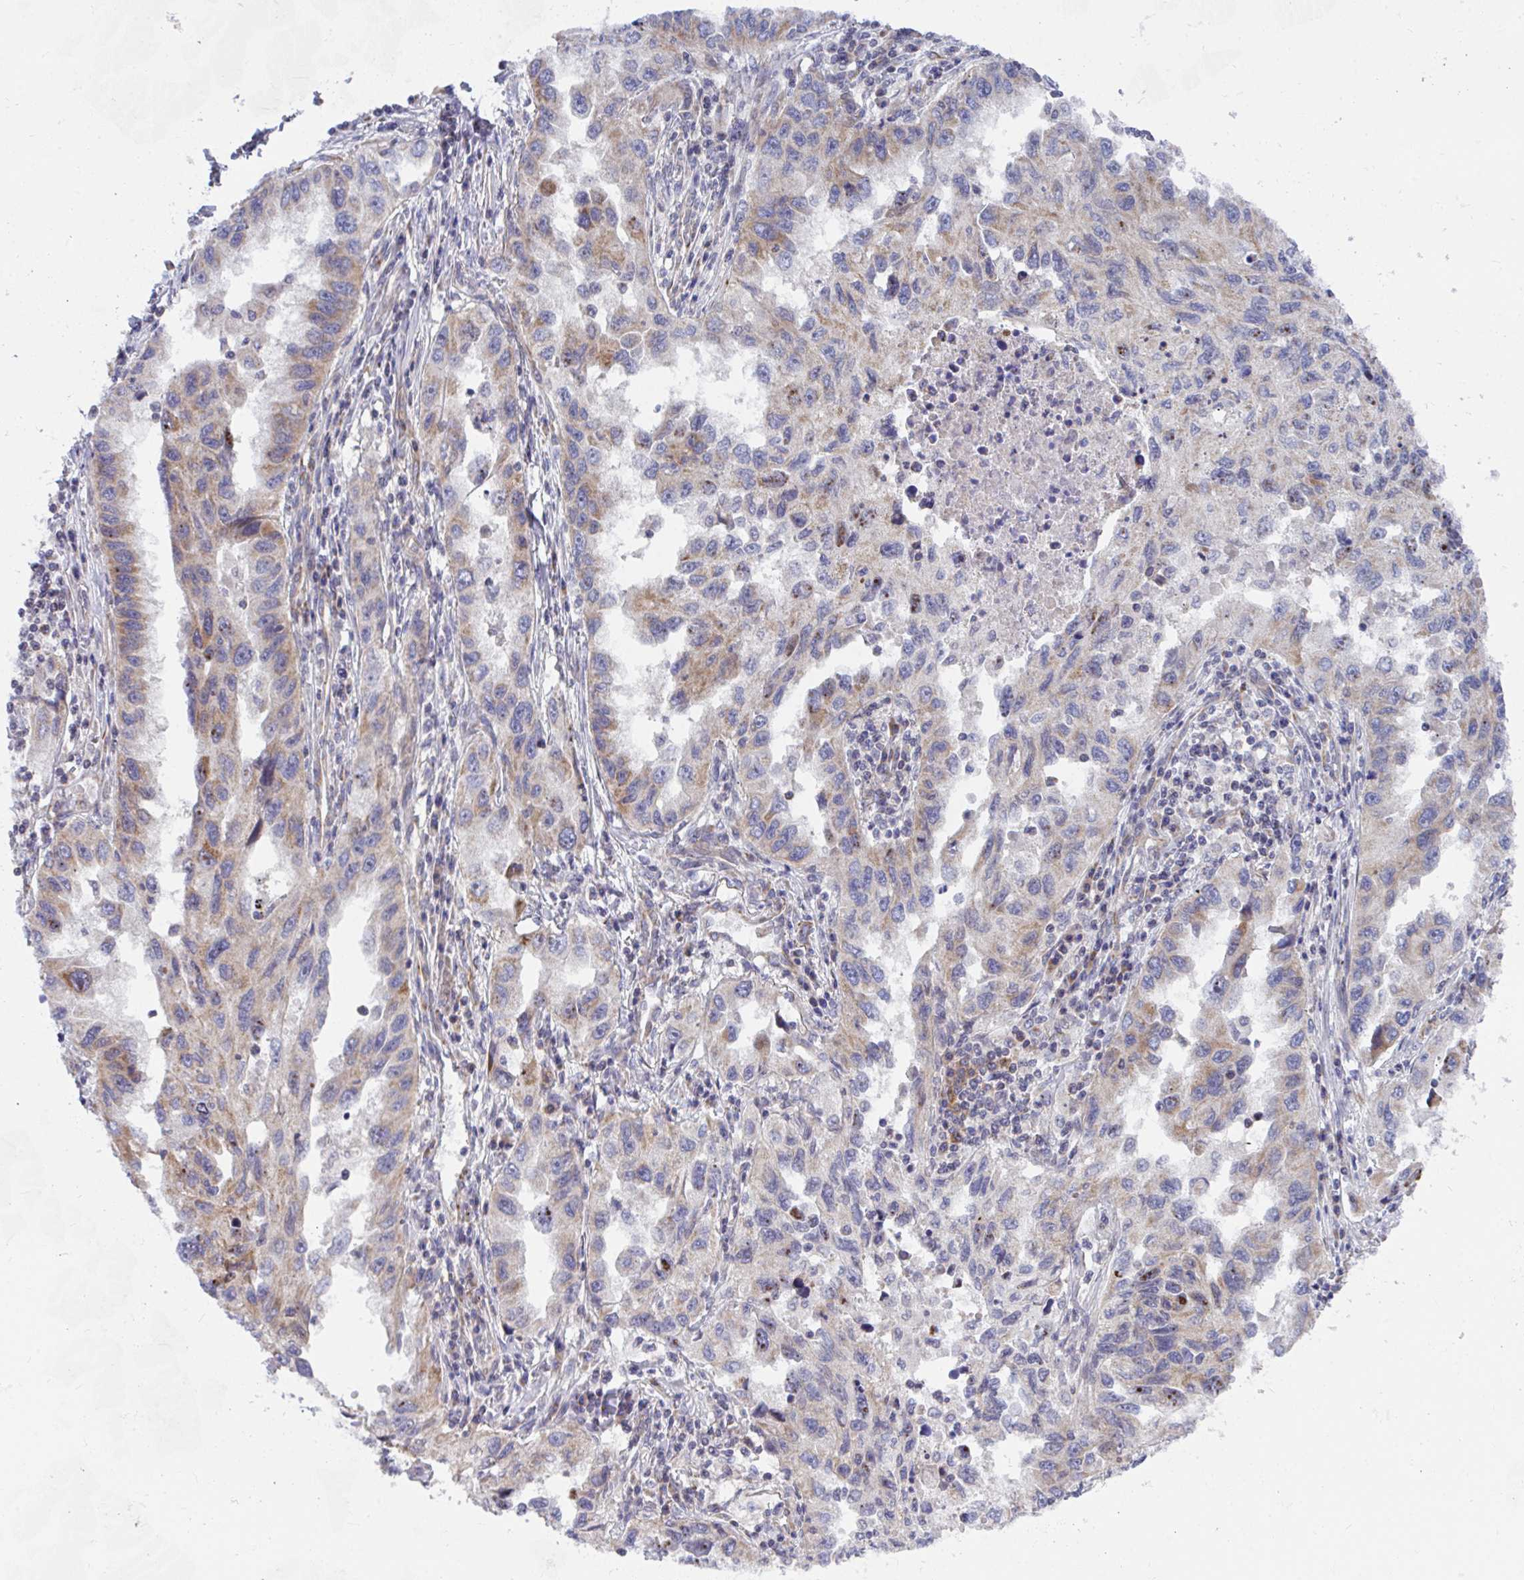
{"staining": {"intensity": "weak", "quantity": ">75%", "location": "cytoplasmic/membranous"}, "tissue": "lung cancer", "cell_type": "Tumor cells", "image_type": "cancer", "snomed": [{"axis": "morphology", "description": "Adenocarcinoma, NOS"}, {"axis": "topography", "description": "Lung"}], "caption": "Immunohistochemistry (DAB) staining of human lung adenocarcinoma reveals weak cytoplasmic/membranous protein positivity in about >75% of tumor cells. Using DAB (3,3'-diaminobenzidine) (brown) and hematoxylin (blue) stains, captured at high magnification using brightfield microscopy.", "gene": "EIF1AD", "patient": {"sex": "female", "age": 73}}